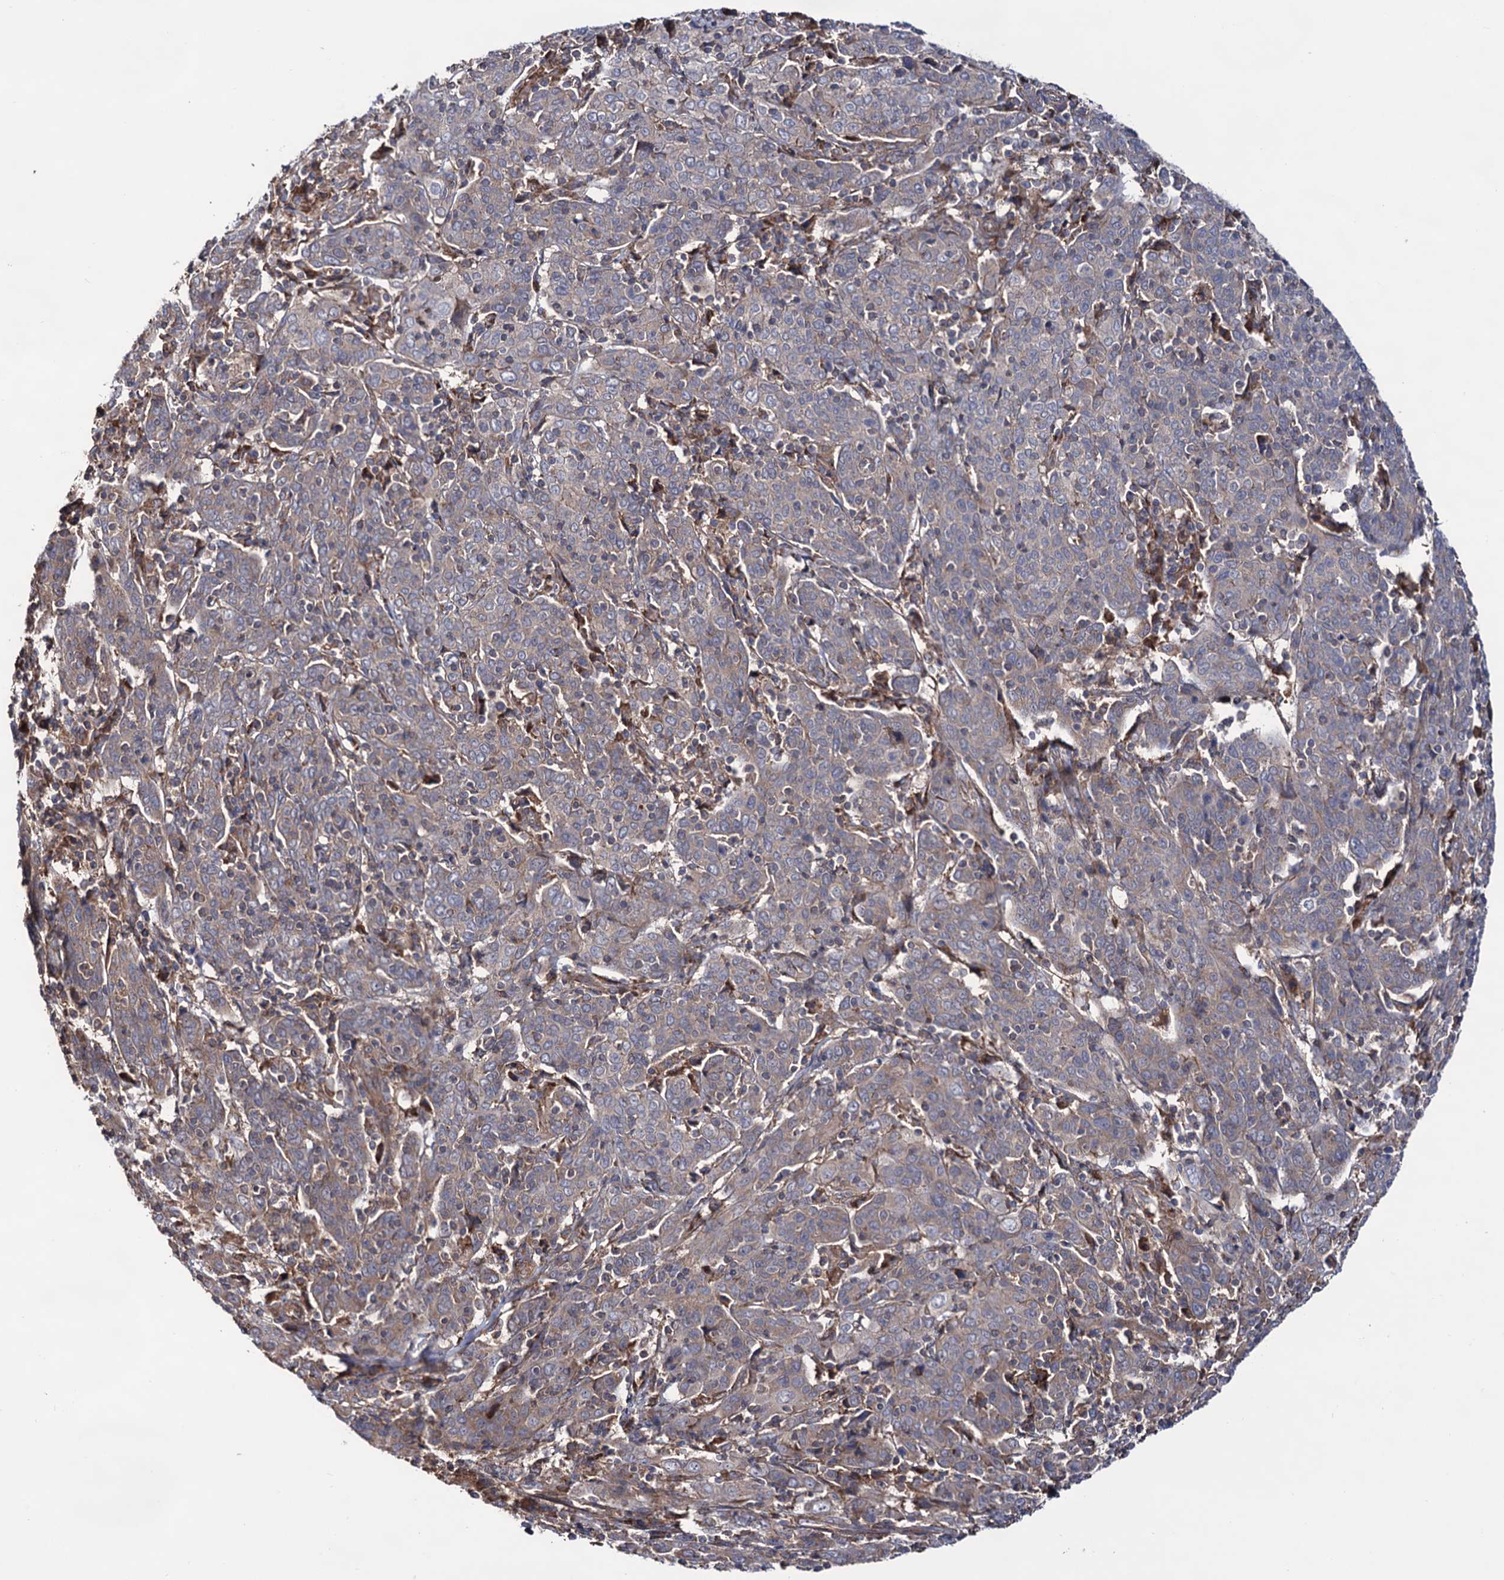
{"staining": {"intensity": "weak", "quantity": "25%-75%", "location": "cytoplasmic/membranous"}, "tissue": "cervical cancer", "cell_type": "Tumor cells", "image_type": "cancer", "snomed": [{"axis": "morphology", "description": "Squamous cell carcinoma, NOS"}, {"axis": "topography", "description": "Cervix"}], "caption": "Immunohistochemical staining of cervical cancer demonstrates low levels of weak cytoplasmic/membranous protein expression in about 25%-75% of tumor cells.", "gene": "FERMT2", "patient": {"sex": "female", "age": 67}}